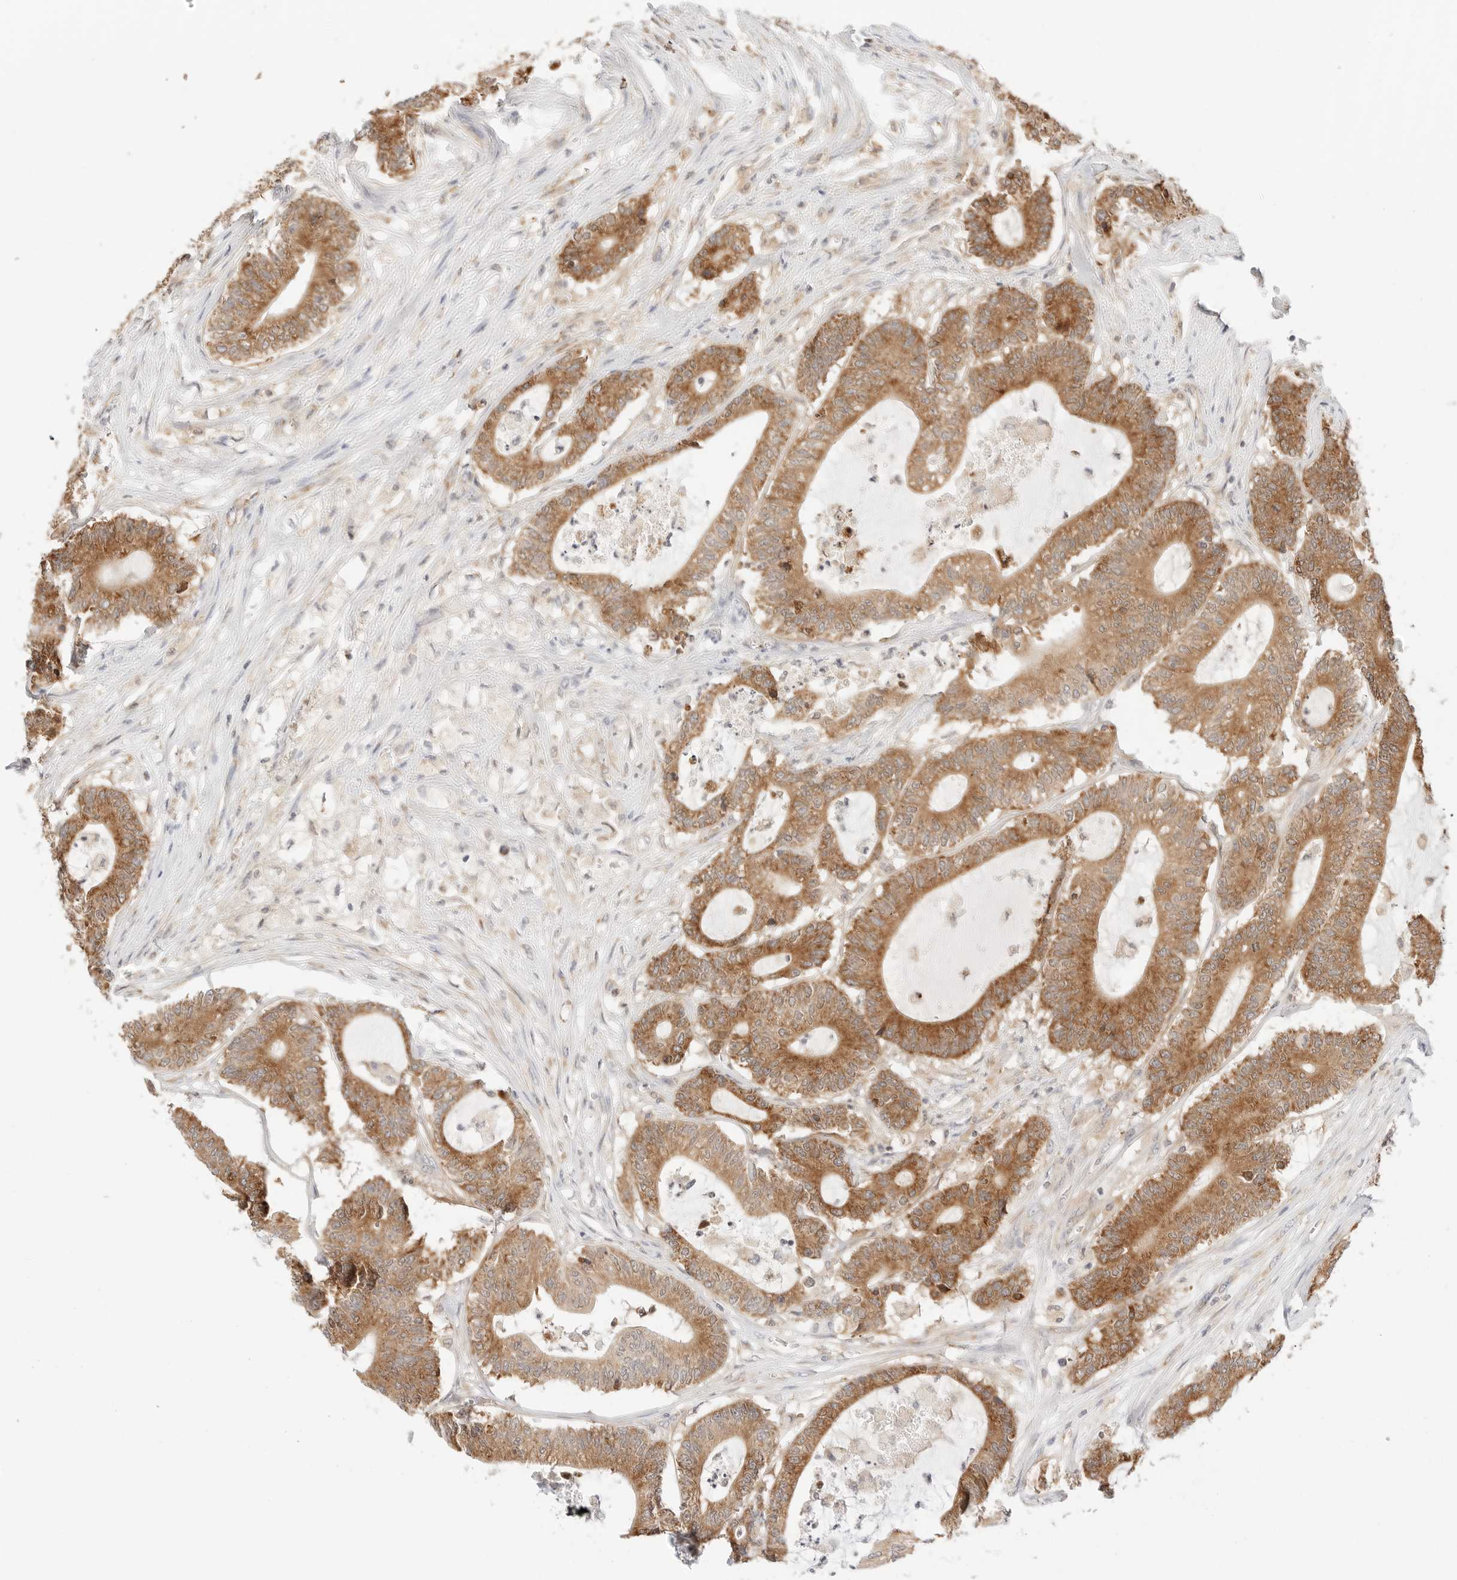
{"staining": {"intensity": "moderate", "quantity": ">75%", "location": "cytoplasmic/membranous"}, "tissue": "colorectal cancer", "cell_type": "Tumor cells", "image_type": "cancer", "snomed": [{"axis": "morphology", "description": "Adenocarcinoma, NOS"}, {"axis": "topography", "description": "Colon"}], "caption": "Tumor cells reveal moderate cytoplasmic/membranous staining in about >75% of cells in colorectal cancer (adenocarcinoma). (IHC, brightfield microscopy, high magnification).", "gene": "ERO1B", "patient": {"sex": "female", "age": 84}}